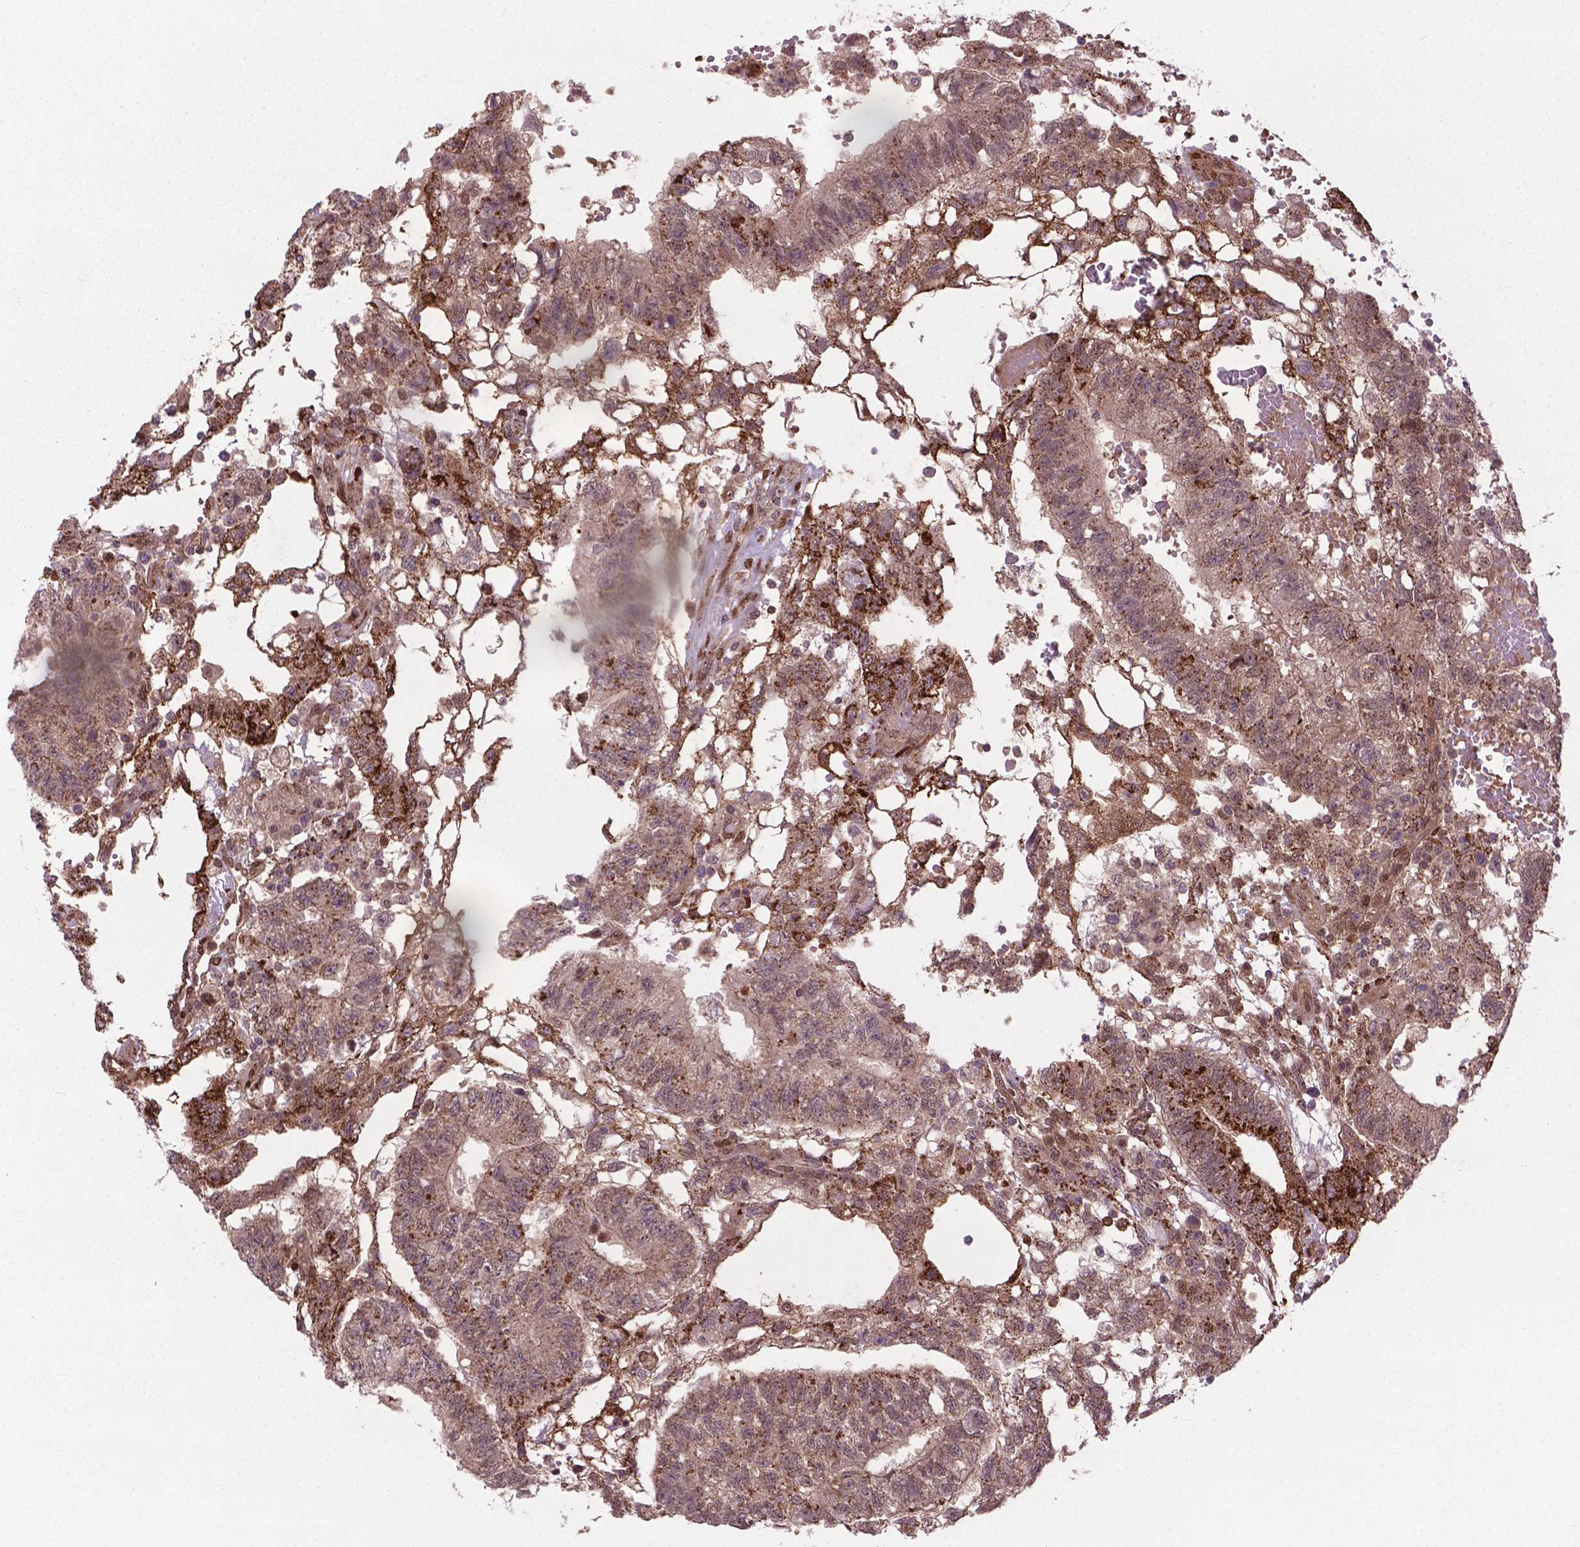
{"staining": {"intensity": "moderate", "quantity": "<25%", "location": "cytoplasmic/membranous"}, "tissue": "testis cancer", "cell_type": "Tumor cells", "image_type": "cancer", "snomed": [{"axis": "morphology", "description": "Carcinoma, Embryonal, NOS"}, {"axis": "topography", "description": "Testis"}], "caption": "Human testis cancer (embryonal carcinoma) stained for a protein (brown) demonstrates moderate cytoplasmic/membranous positive positivity in approximately <25% of tumor cells.", "gene": "PLIN3", "patient": {"sex": "male", "age": 32}}